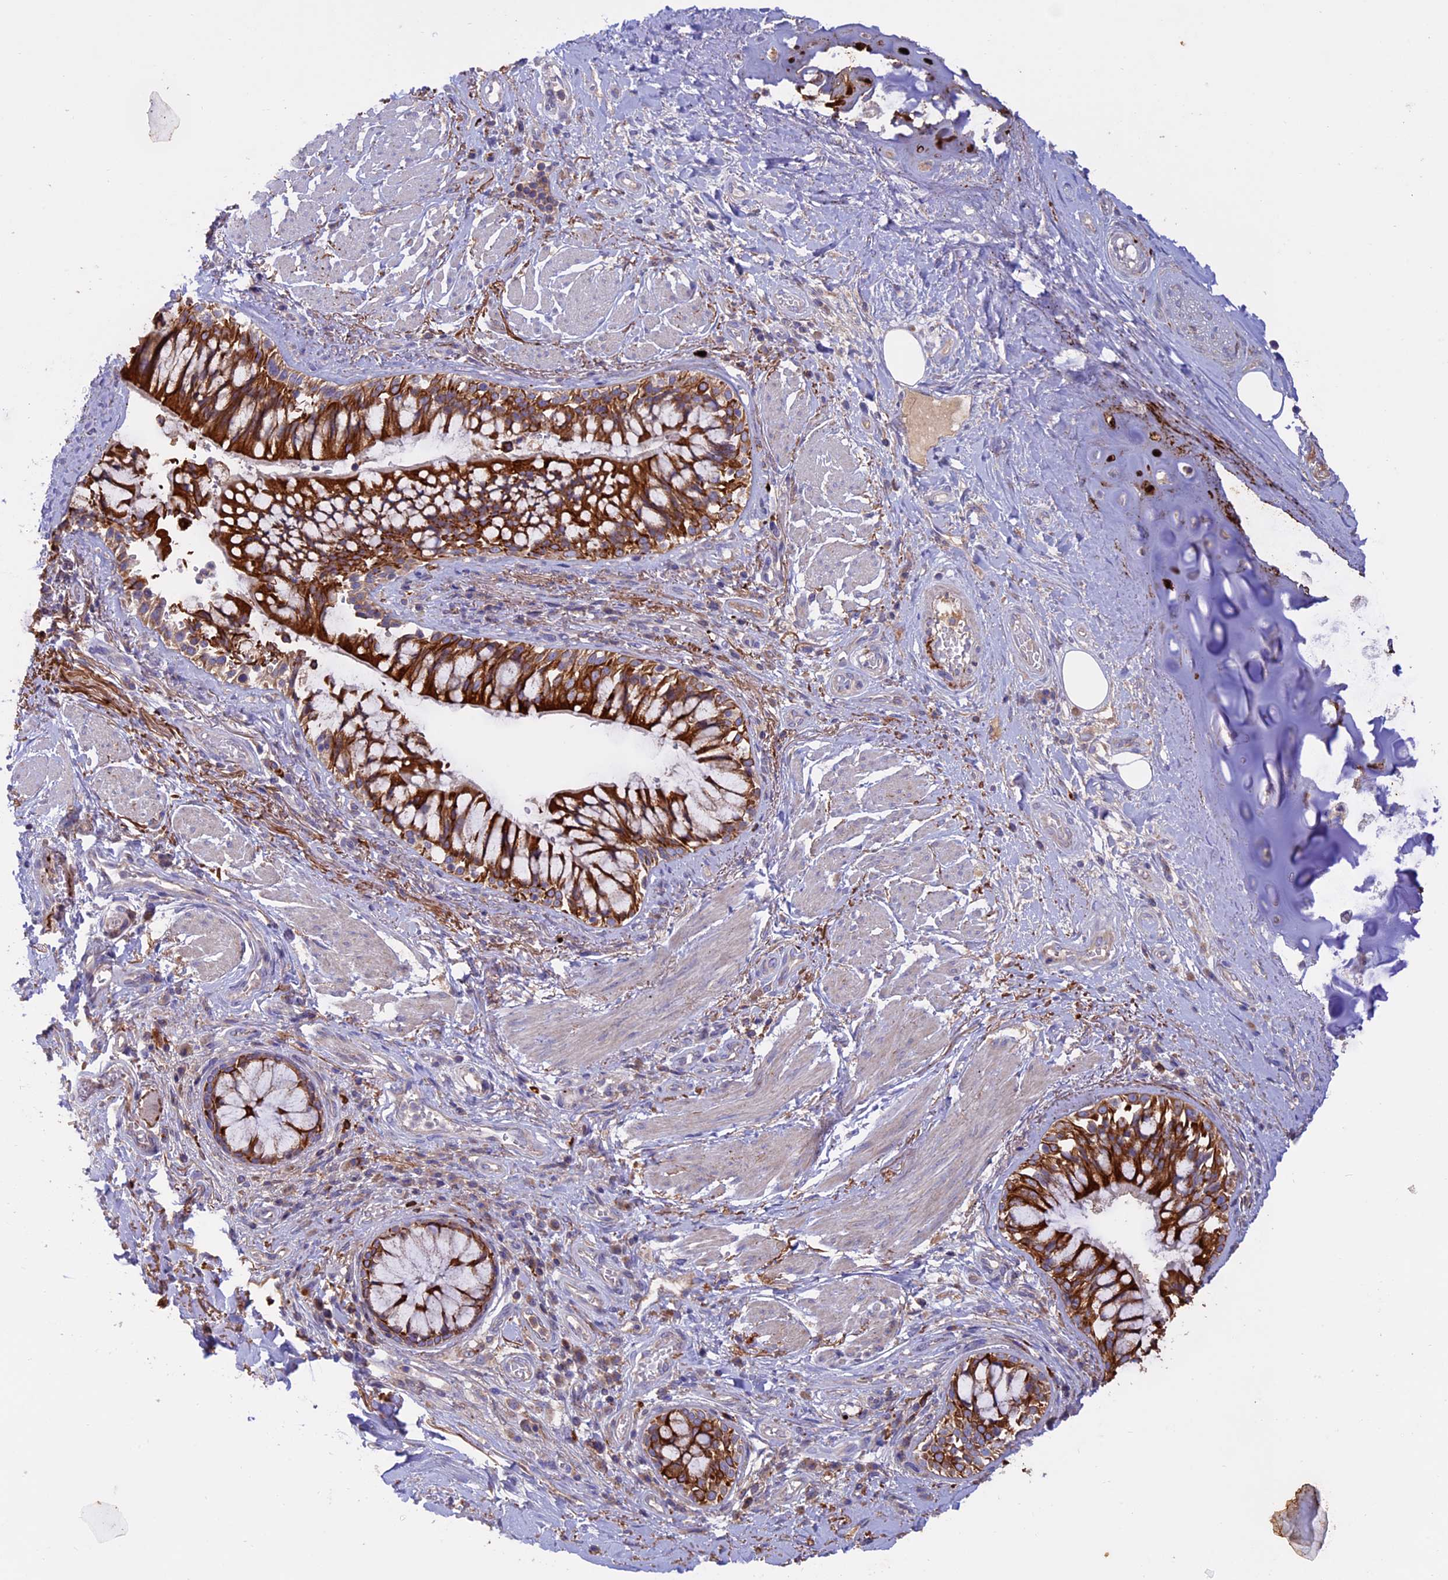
{"staining": {"intensity": "moderate", "quantity": "25%-75%", "location": "cytoplasmic/membranous"}, "tissue": "soft tissue", "cell_type": "Chondrocytes", "image_type": "normal", "snomed": [{"axis": "morphology", "description": "Normal tissue, NOS"}, {"axis": "morphology", "description": "Squamous cell carcinoma, NOS"}, {"axis": "topography", "description": "Bronchus"}, {"axis": "topography", "description": "Lung"}], "caption": "Brown immunohistochemical staining in benign human soft tissue demonstrates moderate cytoplasmic/membranous positivity in about 25%-75% of chondrocytes.", "gene": "PTPN9", "patient": {"sex": "male", "age": 64}}